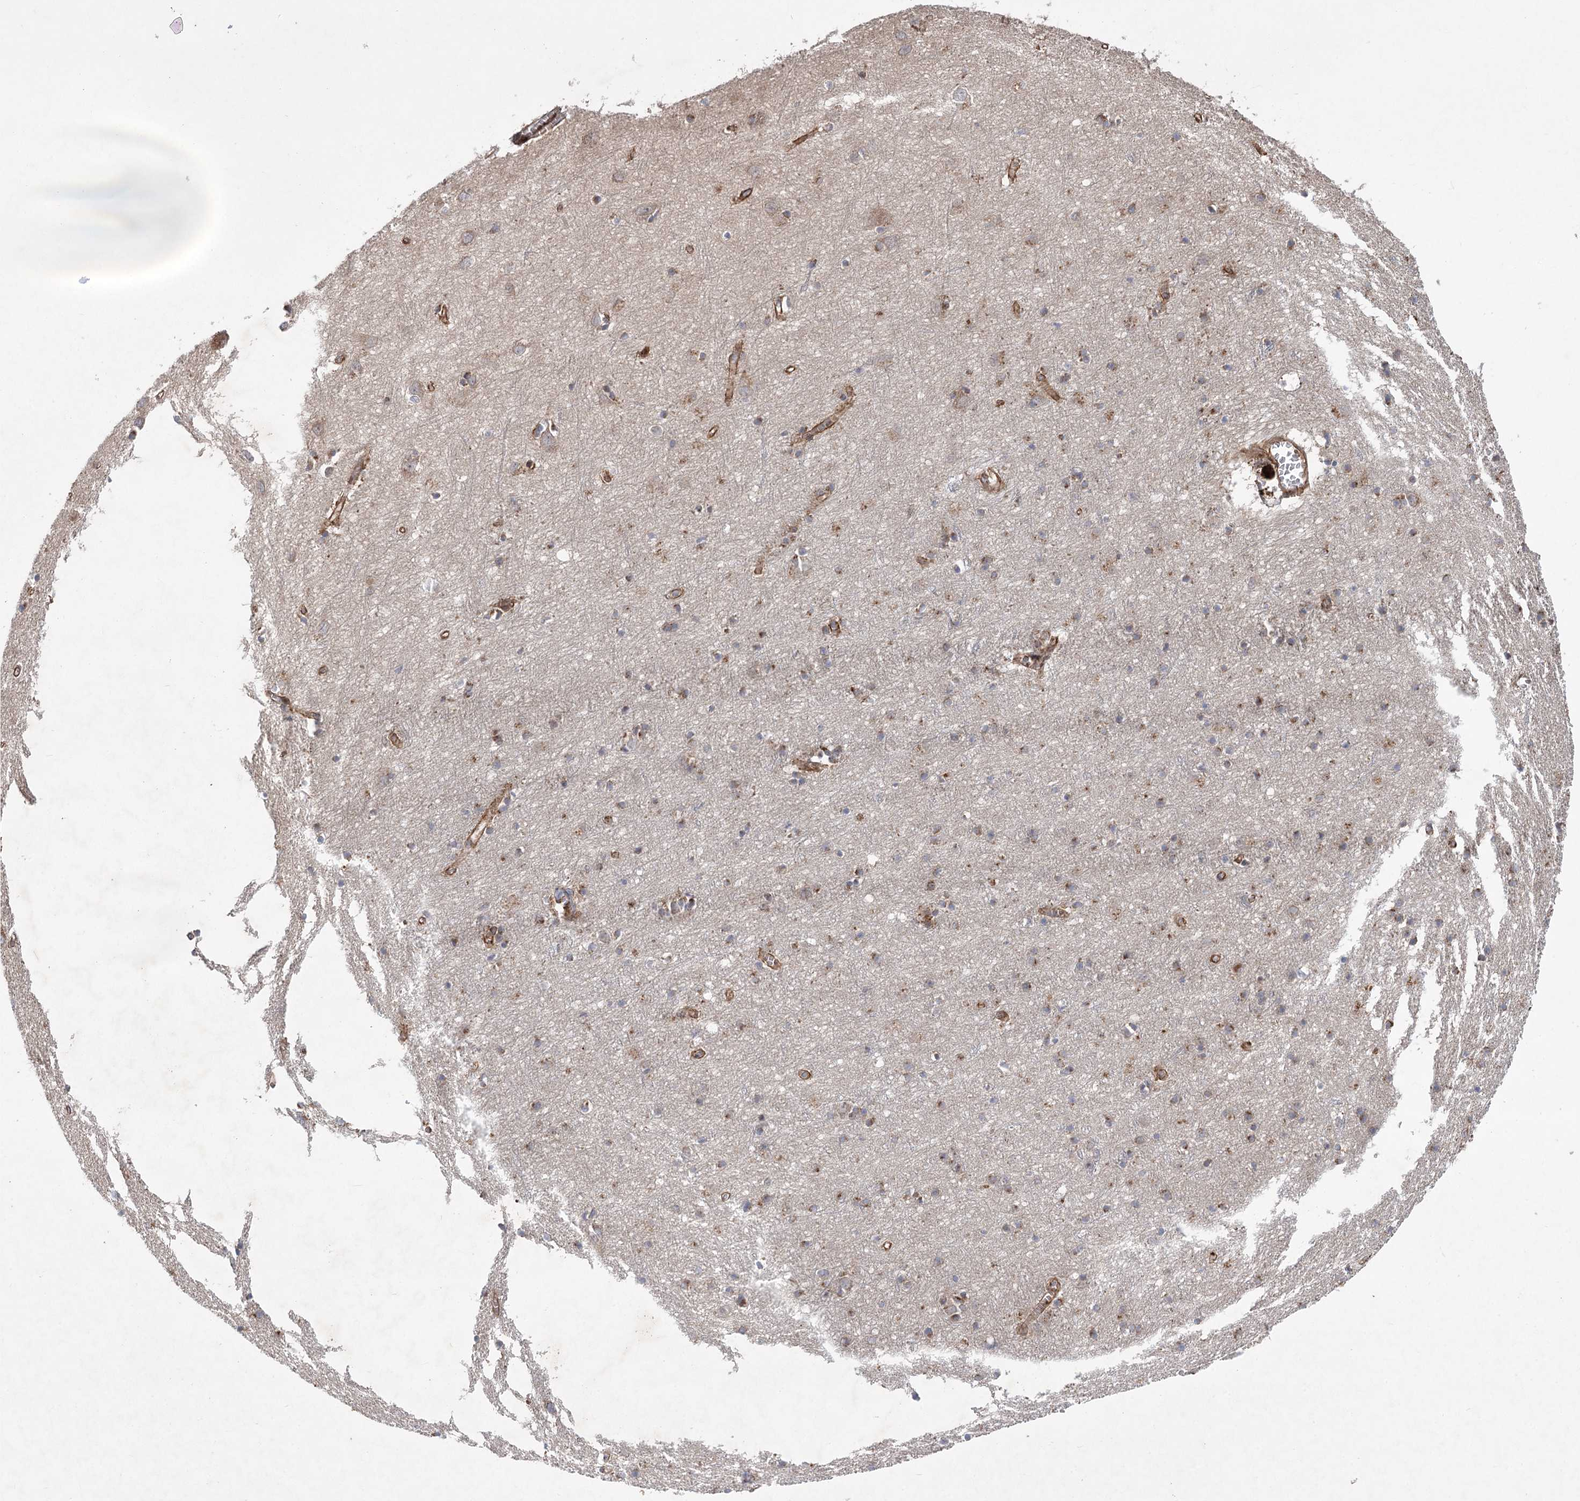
{"staining": {"intensity": "strong", "quantity": ">75%", "location": "cytoplasmic/membranous"}, "tissue": "cerebral cortex", "cell_type": "Endothelial cells", "image_type": "normal", "snomed": [{"axis": "morphology", "description": "Normal tissue, NOS"}, {"axis": "topography", "description": "Cerebral cortex"}], "caption": "Protein positivity by immunohistochemistry (IHC) displays strong cytoplasmic/membranous staining in about >75% of endothelial cells in unremarkable cerebral cortex. The staining is performed using DAB brown chromogen to label protein expression. The nuclei are counter-stained blue using hematoxylin.", "gene": "METTL24", "patient": {"sex": "female", "age": 64}}